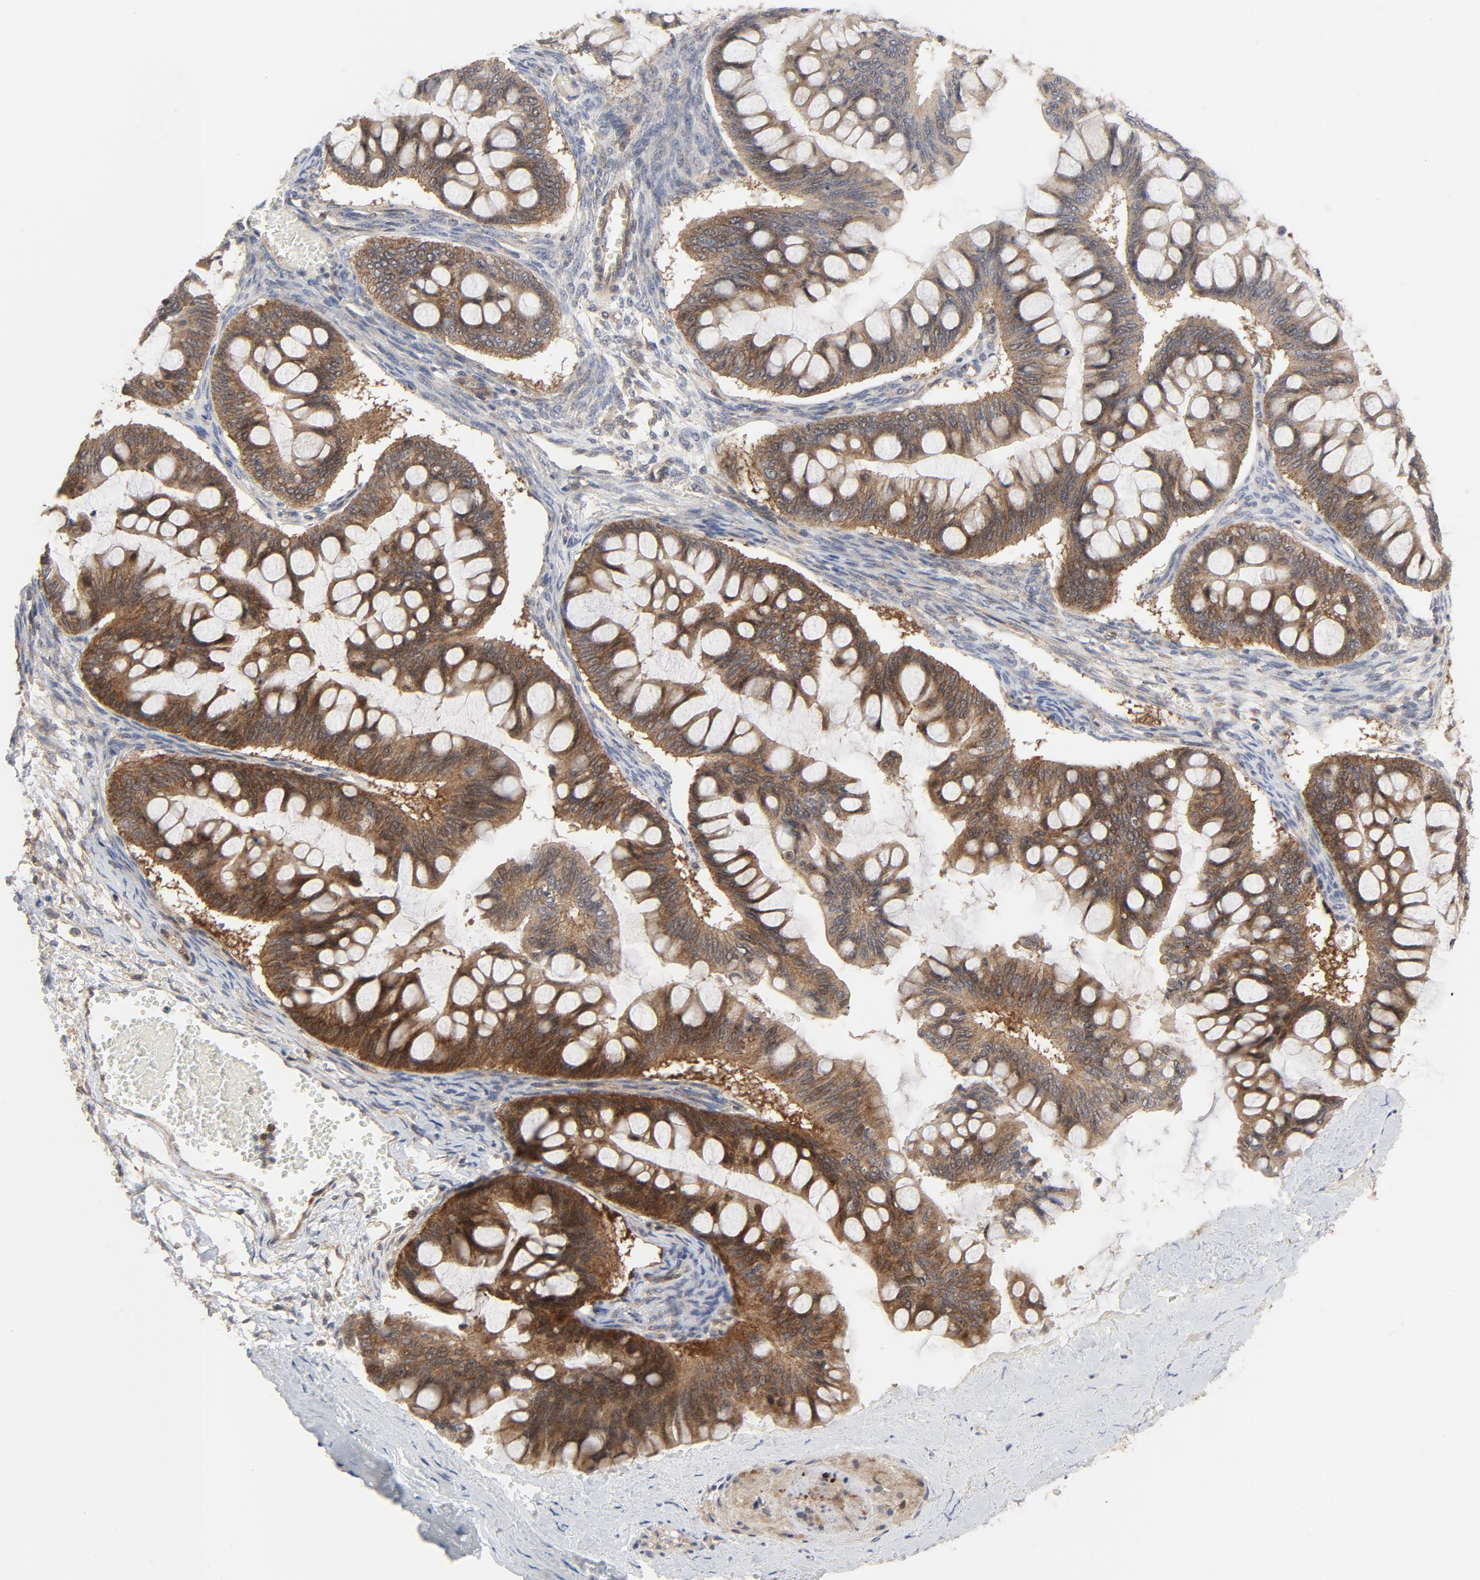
{"staining": {"intensity": "strong", "quantity": ">75%", "location": "cytoplasmic/membranous"}, "tissue": "ovarian cancer", "cell_type": "Tumor cells", "image_type": "cancer", "snomed": [{"axis": "morphology", "description": "Cystadenocarcinoma, mucinous, NOS"}, {"axis": "topography", "description": "Ovary"}], "caption": "Brown immunohistochemical staining in human ovarian mucinous cystadenocarcinoma shows strong cytoplasmic/membranous expression in approximately >75% of tumor cells.", "gene": "MAP2K7", "patient": {"sex": "female", "age": 73}}